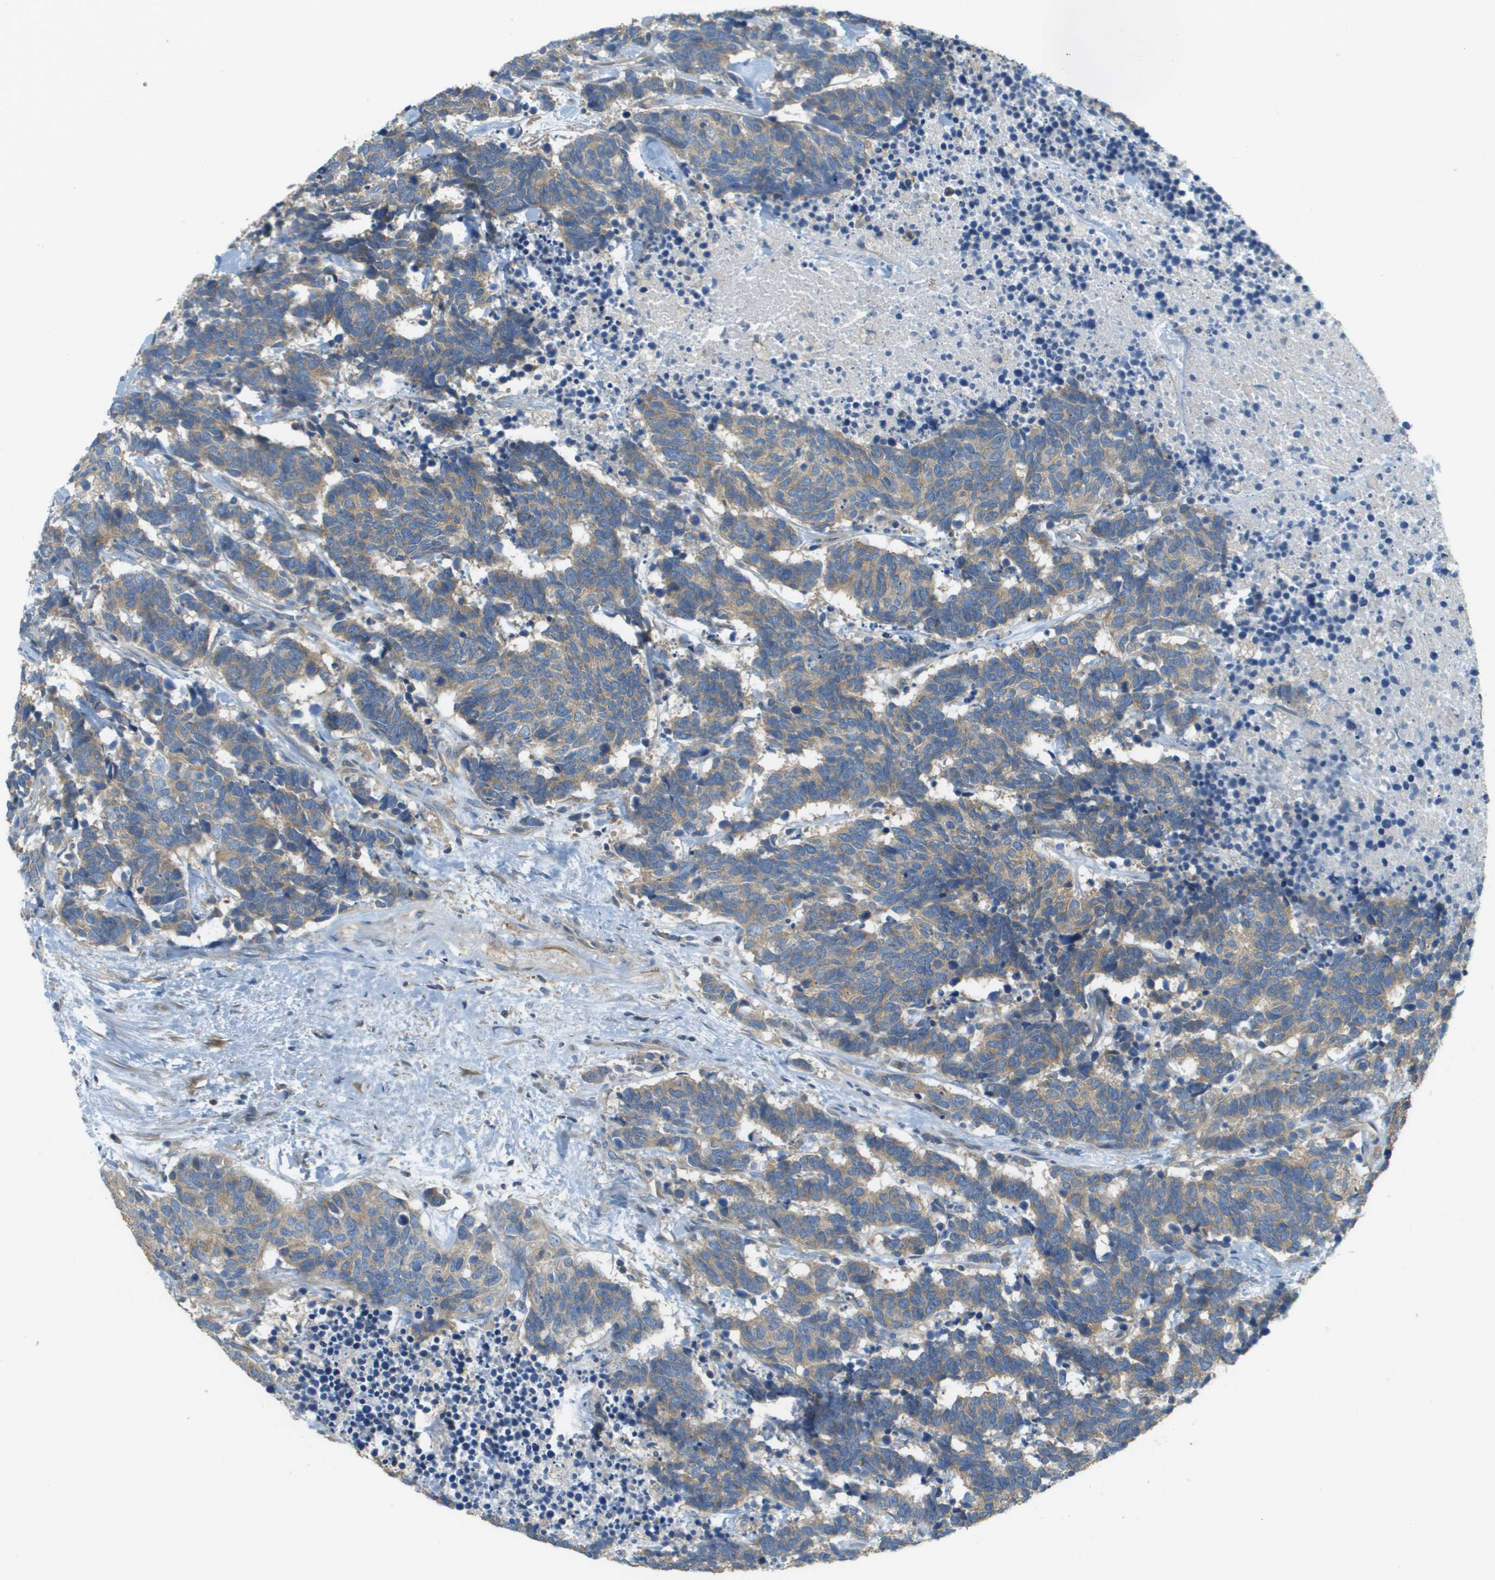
{"staining": {"intensity": "moderate", "quantity": "25%-75%", "location": "cytoplasmic/membranous"}, "tissue": "carcinoid", "cell_type": "Tumor cells", "image_type": "cancer", "snomed": [{"axis": "morphology", "description": "Carcinoma, NOS"}, {"axis": "morphology", "description": "Carcinoid, malignant, NOS"}, {"axis": "topography", "description": "Urinary bladder"}], "caption": "An image of carcinoma stained for a protein exhibits moderate cytoplasmic/membranous brown staining in tumor cells. The staining was performed using DAB (3,3'-diaminobenzidine) to visualize the protein expression in brown, while the nuclei were stained in blue with hematoxylin (Magnification: 20x).", "gene": "DNAJB11", "patient": {"sex": "male", "age": 57}}